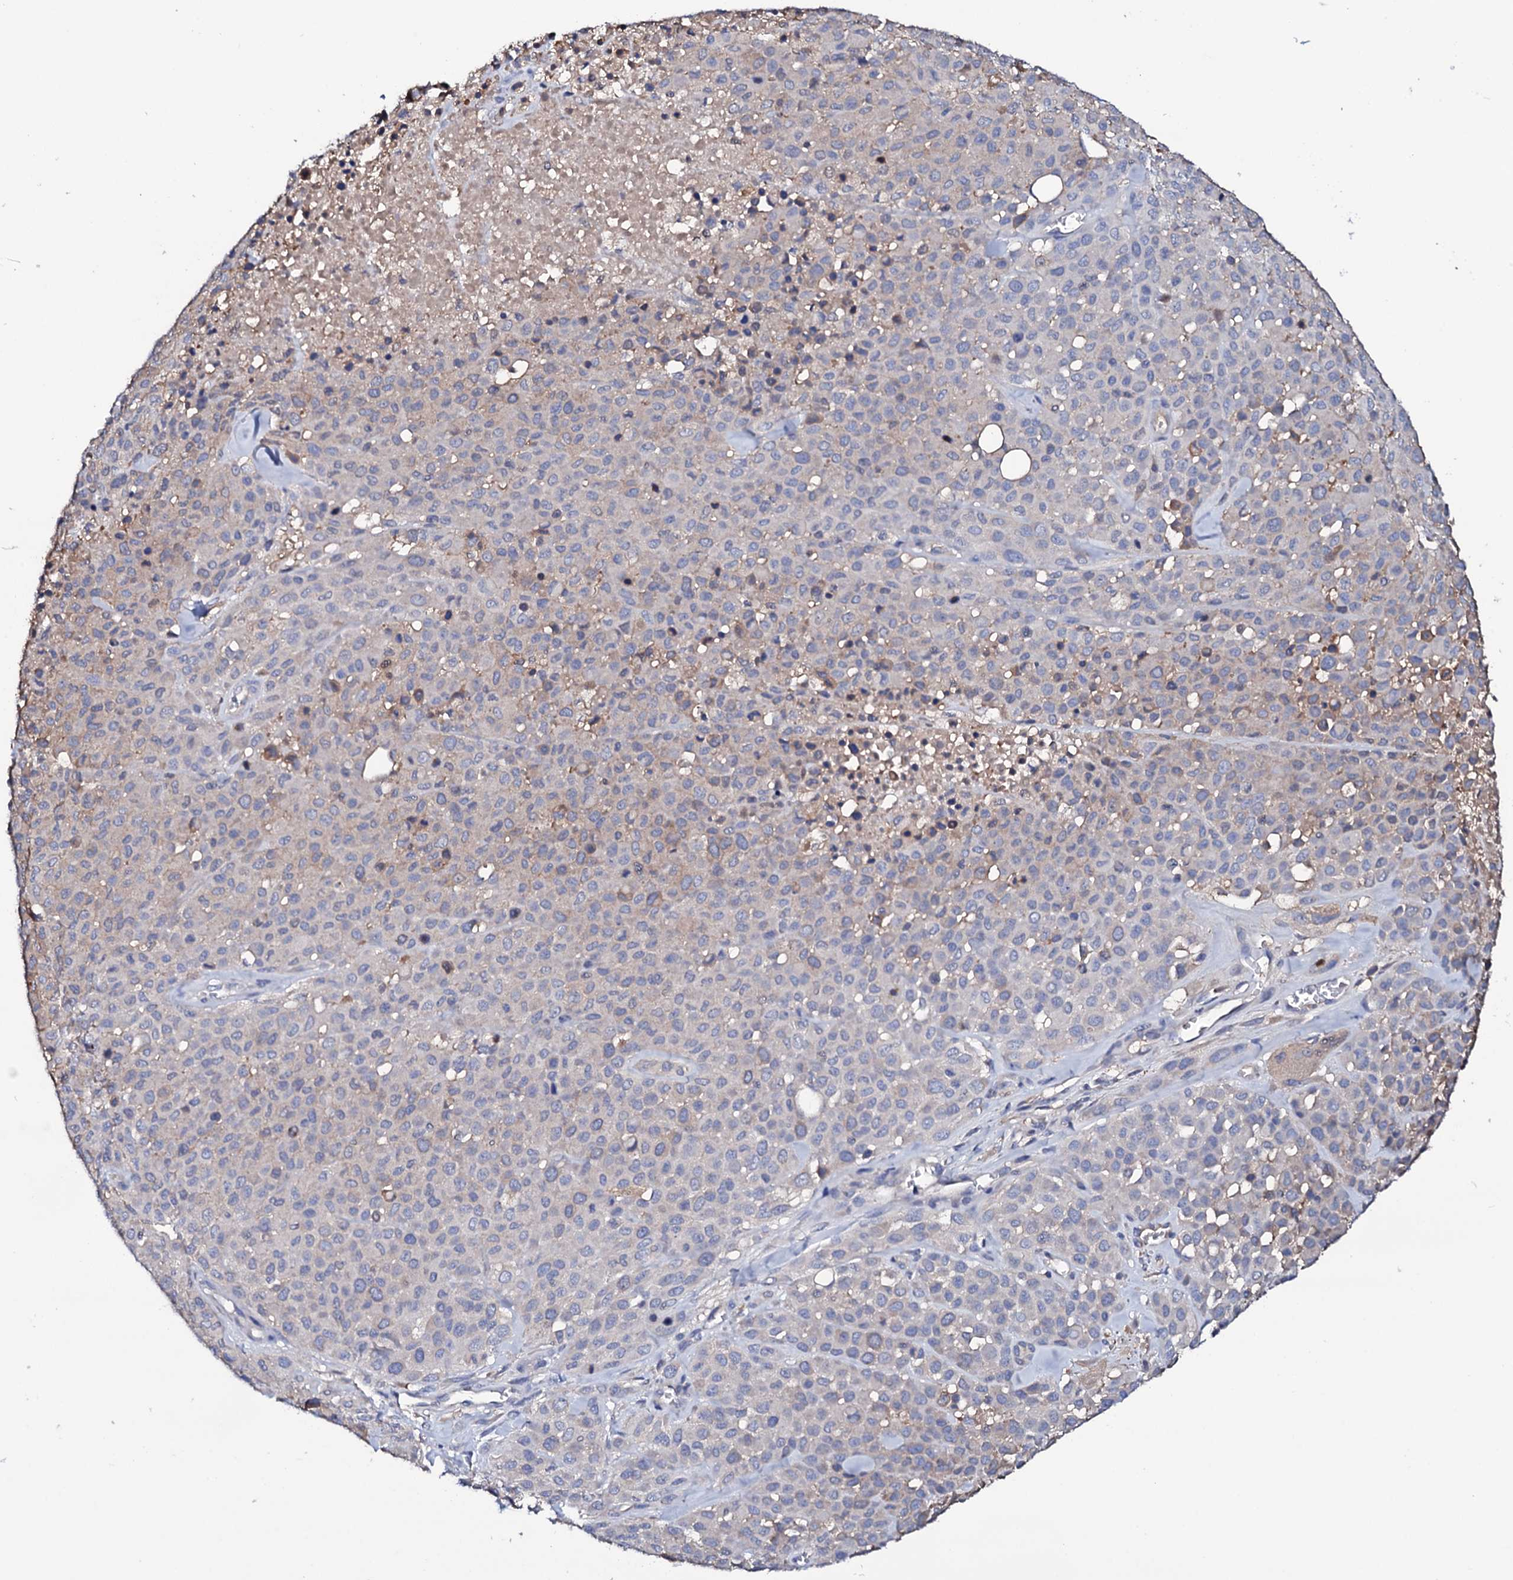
{"staining": {"intensity": "negative", "quantity": "none", "location": "none"}, "tissue": "melanoma", "cell_type": "Tumor cells", "image_type": "cancer", "snomed": [{"axis": "morphology", "description": "Malignant melanoma, Metastatic site"}, {"axis": "topography", "description": "Skin"}], "caption": "Tumor cells are negative for brown protein staining in malignant melanoma (metastatic site).", "gene": "TCAF2", "patient": {"sex": "female", "age": 81}}